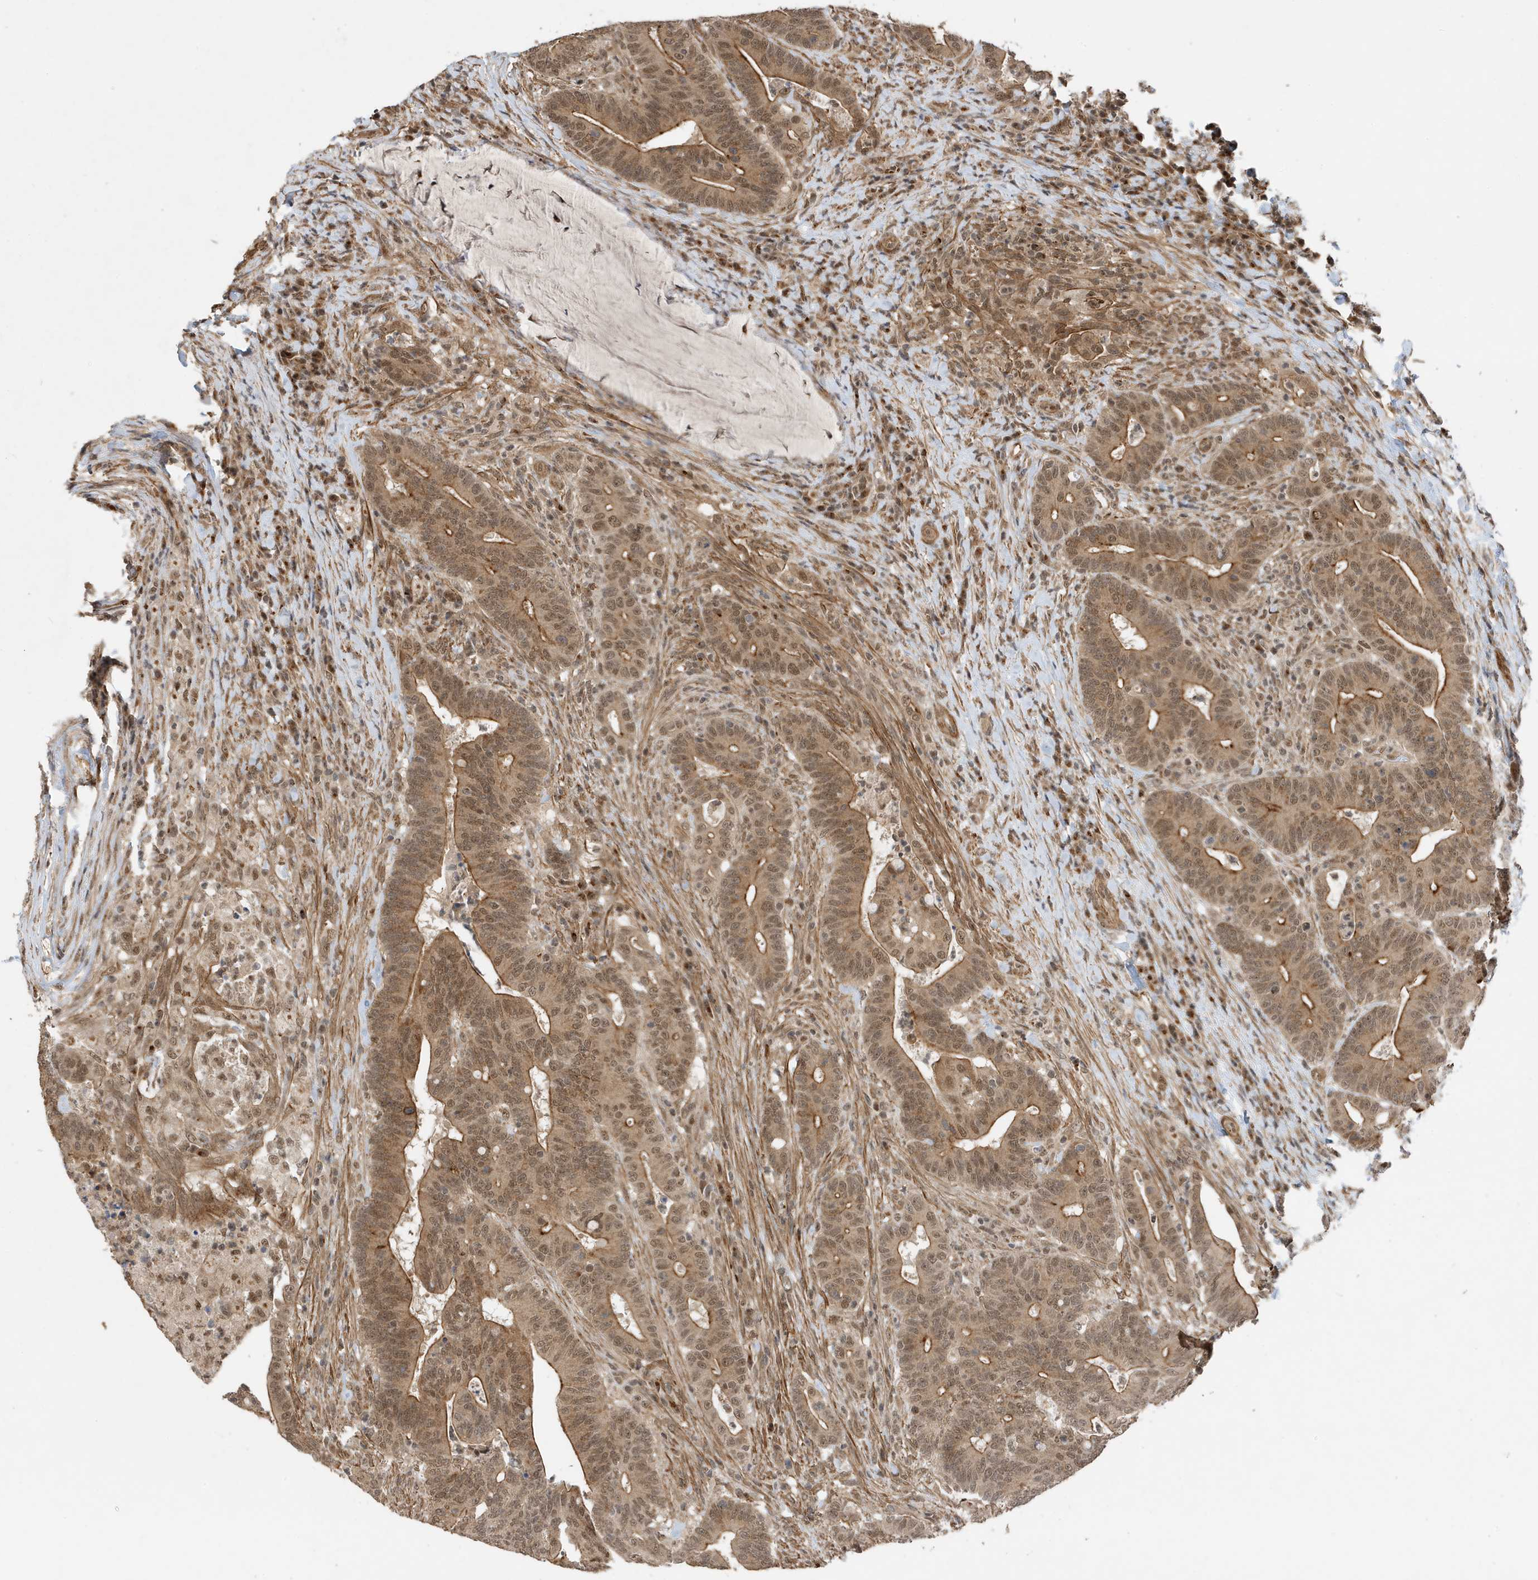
{"staining": {"intensity": "moderate", "quantity": ">75%", "location": "cytoplasmic/membranous,nuclear"}, "tissue": "colorectal cancer", "cell_type": "Tumor cells", "image_type": "cancer", "snomed": [{"axis": "morphology", "description": "Adenocarcinoma, NOS"}, {"axis": "topography", "description": "Colon"}], "caption": "Protein analysis of adenocarcinoma (colorectal) tissue shows moderate cytoplasmic/membranous and nuclear positivity in about >75% of tumor cells.", "gene": "MAST3", "patient": {"sex": "female", "age": 66}}